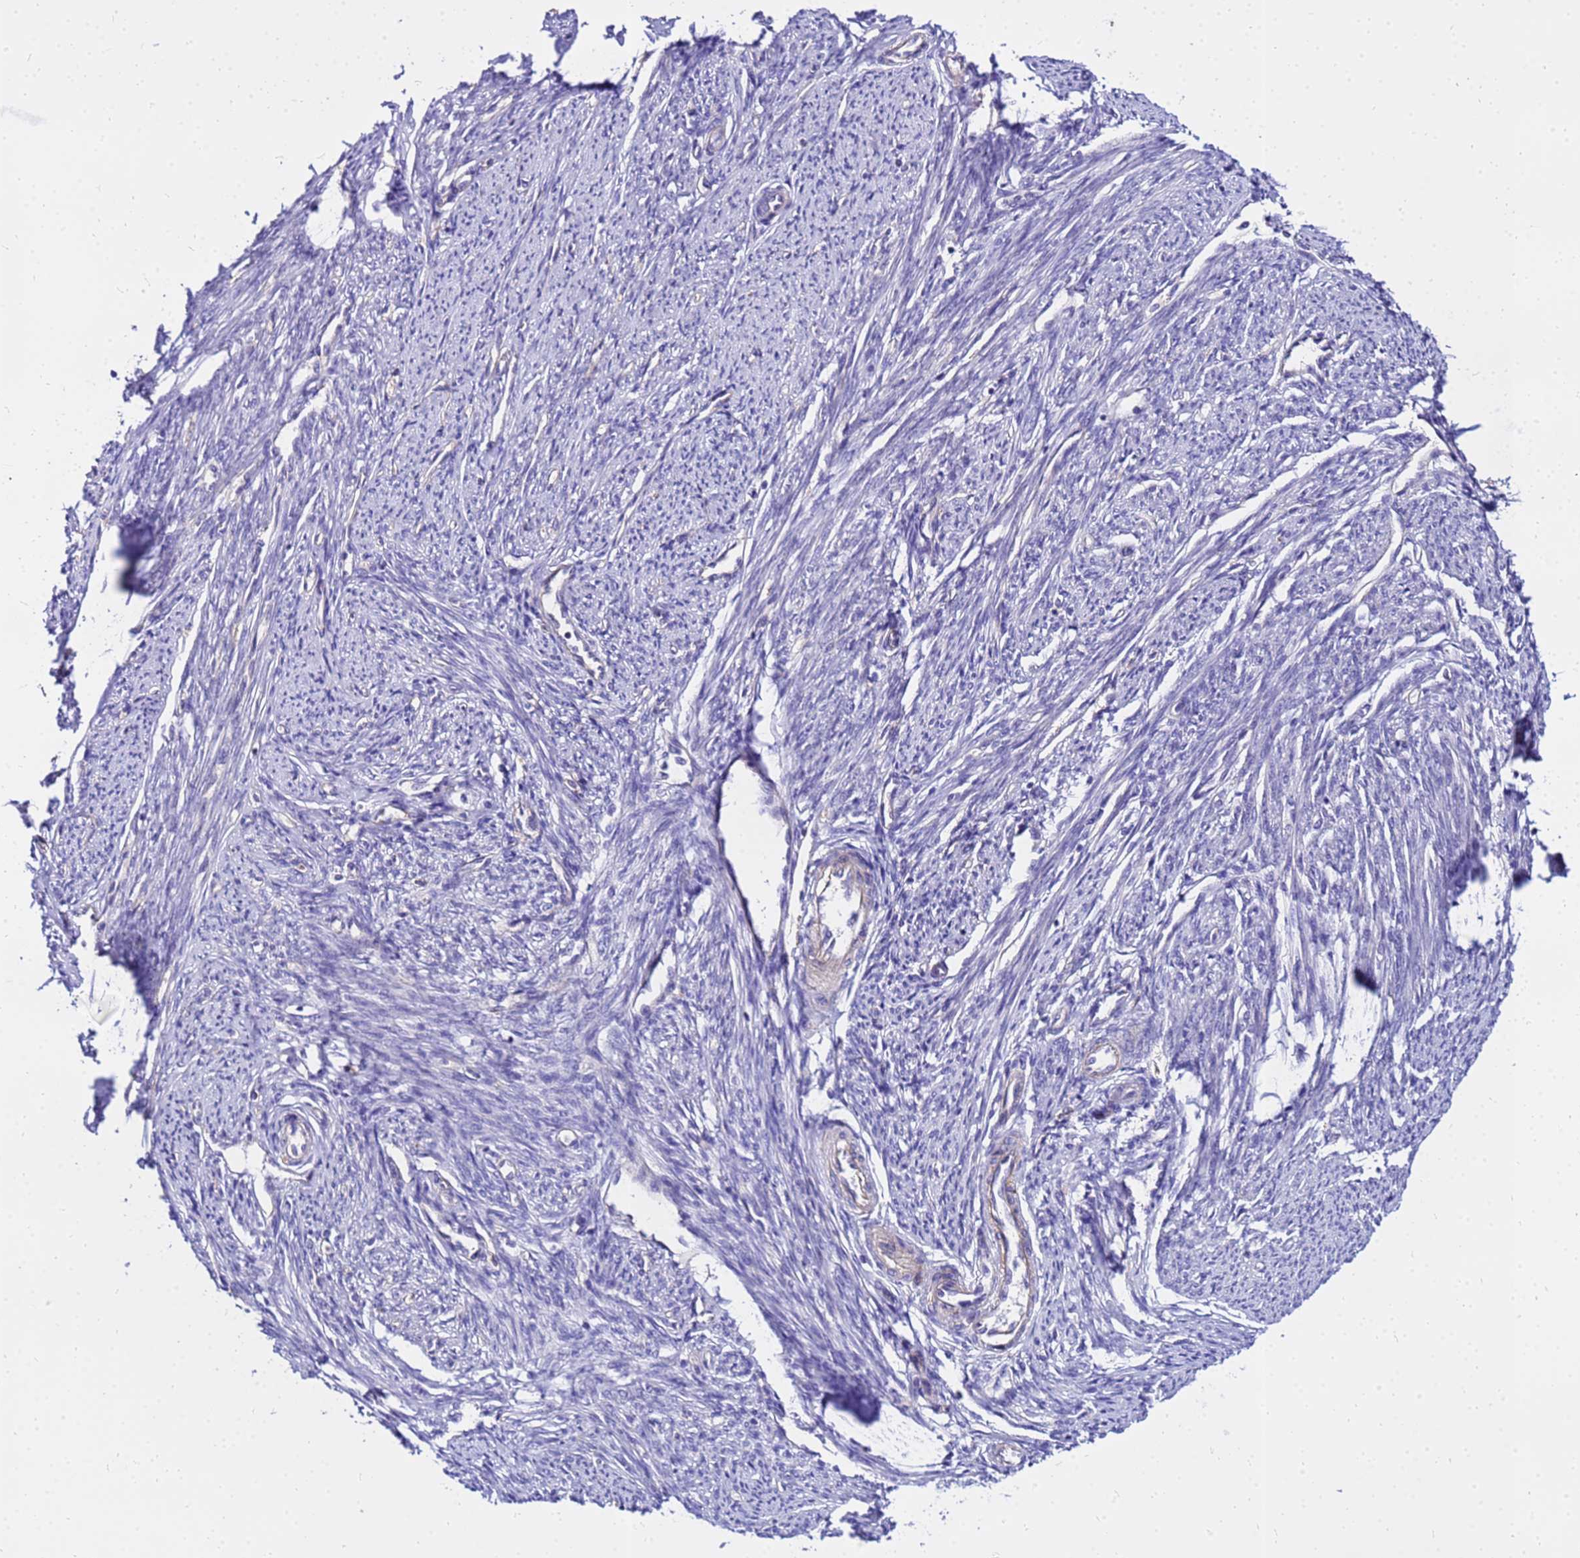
{"staining": {"intensity": "negative", "quantity": "none", "location": "none"}, "tissue": "smooth muscle", "cell_type": "Smooth muscle cells", "image_type": "normal", "snomed": [{"axis": "morphology", "description": "Normal tissue, NOS"}, {"axis": "topography", "description": "Smooth muscle"}, {"axis": "topography", "description": "Uterus"}], "caption": "Human smooth muscle stained for a protein using immunohistochemistry (IHC) demonstrates no expression in smooth muscle cells.", "gene": "HERC5", "patient": {"sex": "female", "age": 59}}